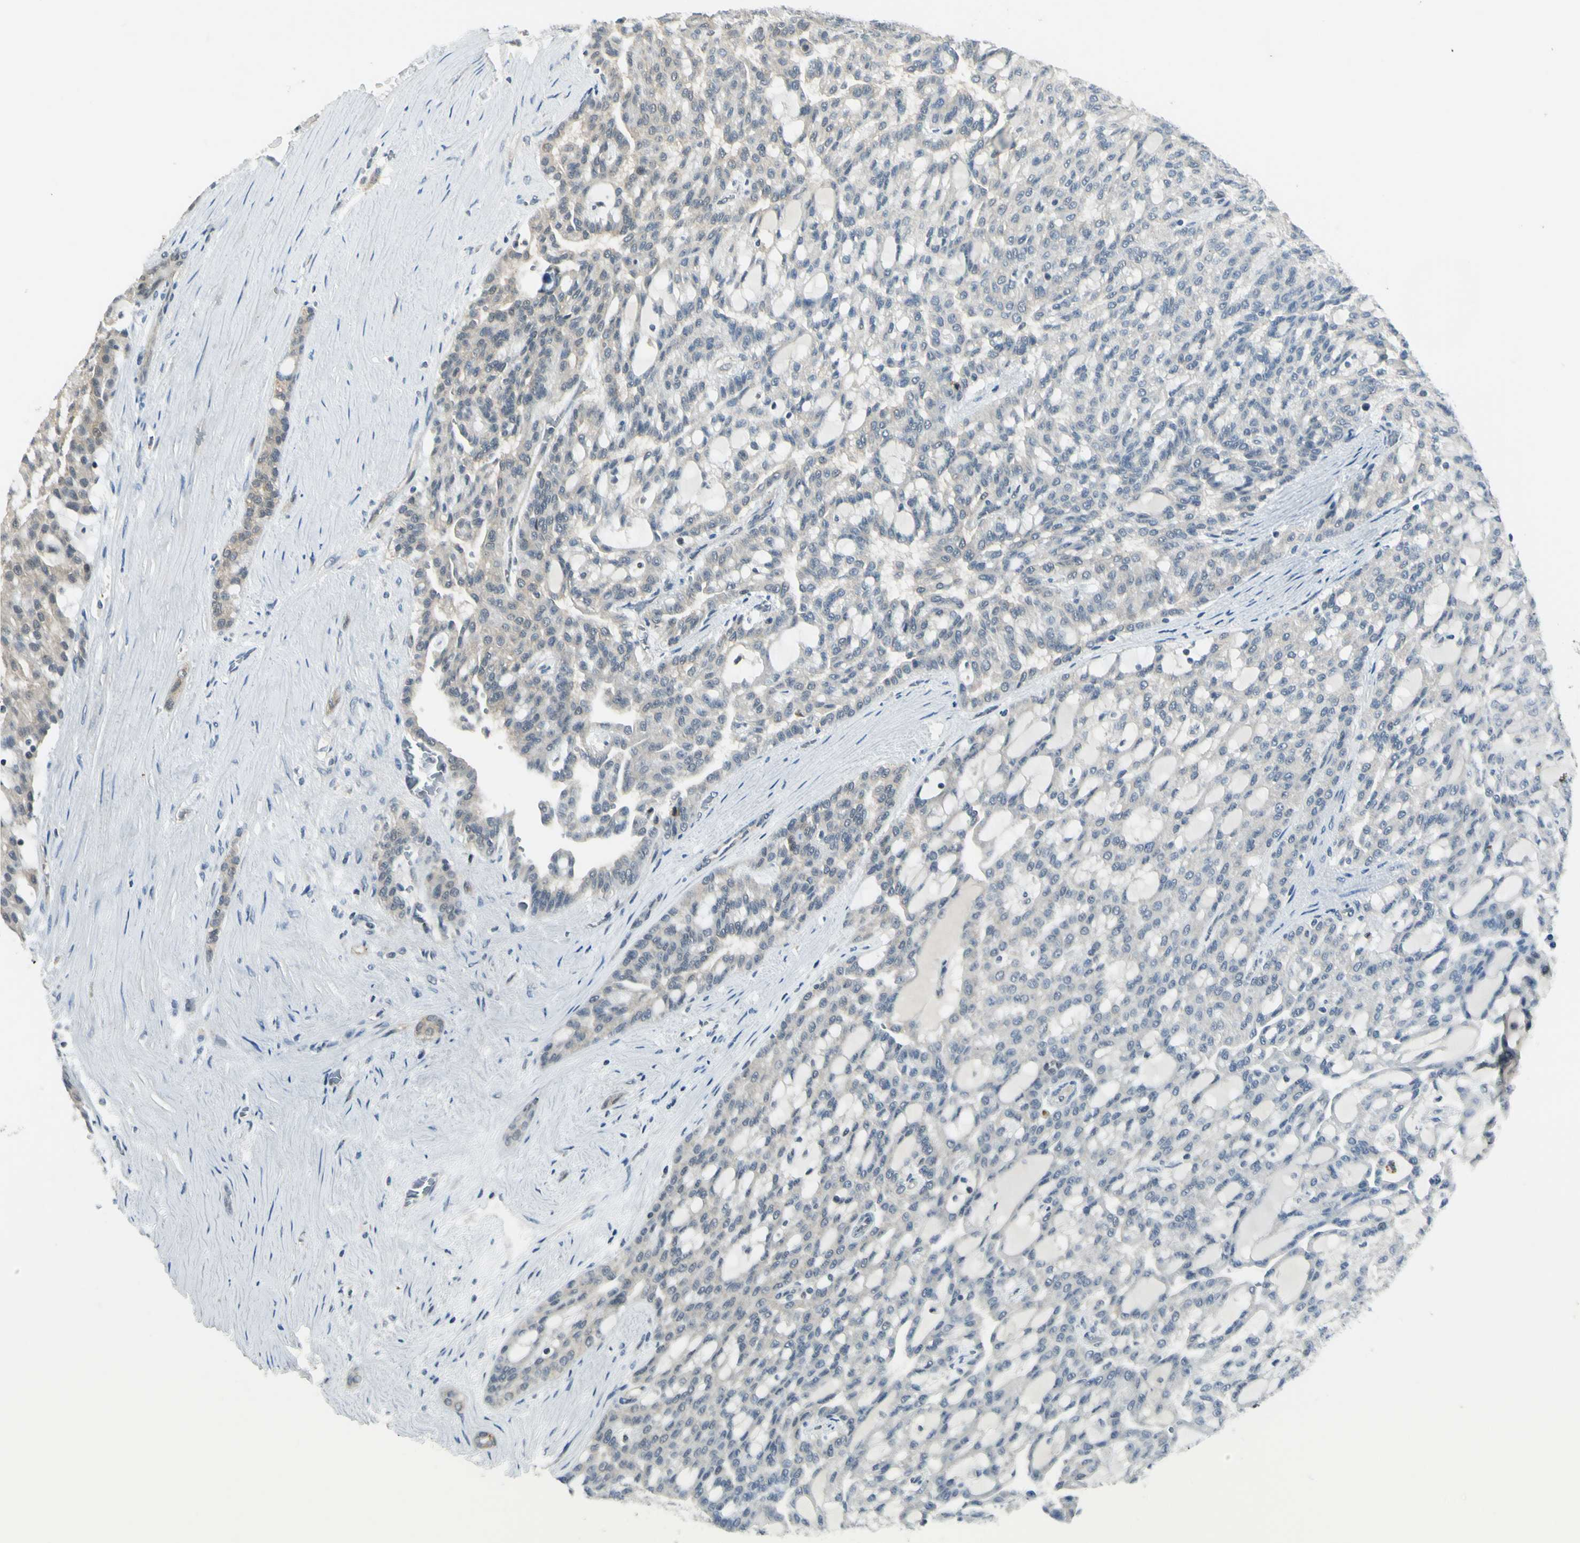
{"staining": {"intensity": "negative", "quantity": "none", "location": "none"}, "tissue": "renal cancer", "cell_type": "Tumor cells", "image_type": "cancer", "snomed": [{"axis": "morphology", "description": "Adenocarcinoma, NOS"}, {"axis": "topography", "description": "Kidney"}], "caption": "IHC micrograph of human adenocarcinoma (renal) stained for a protein (brown), which demonstrates no positivity in tumor cells. Brightfield microscopy of immunohistochemistry stained with DAB (brown) and hematoxylin (blue), captured at high magnification.", "gene": "PSMD5", "patient": {"sex": "male", "age": 63}}